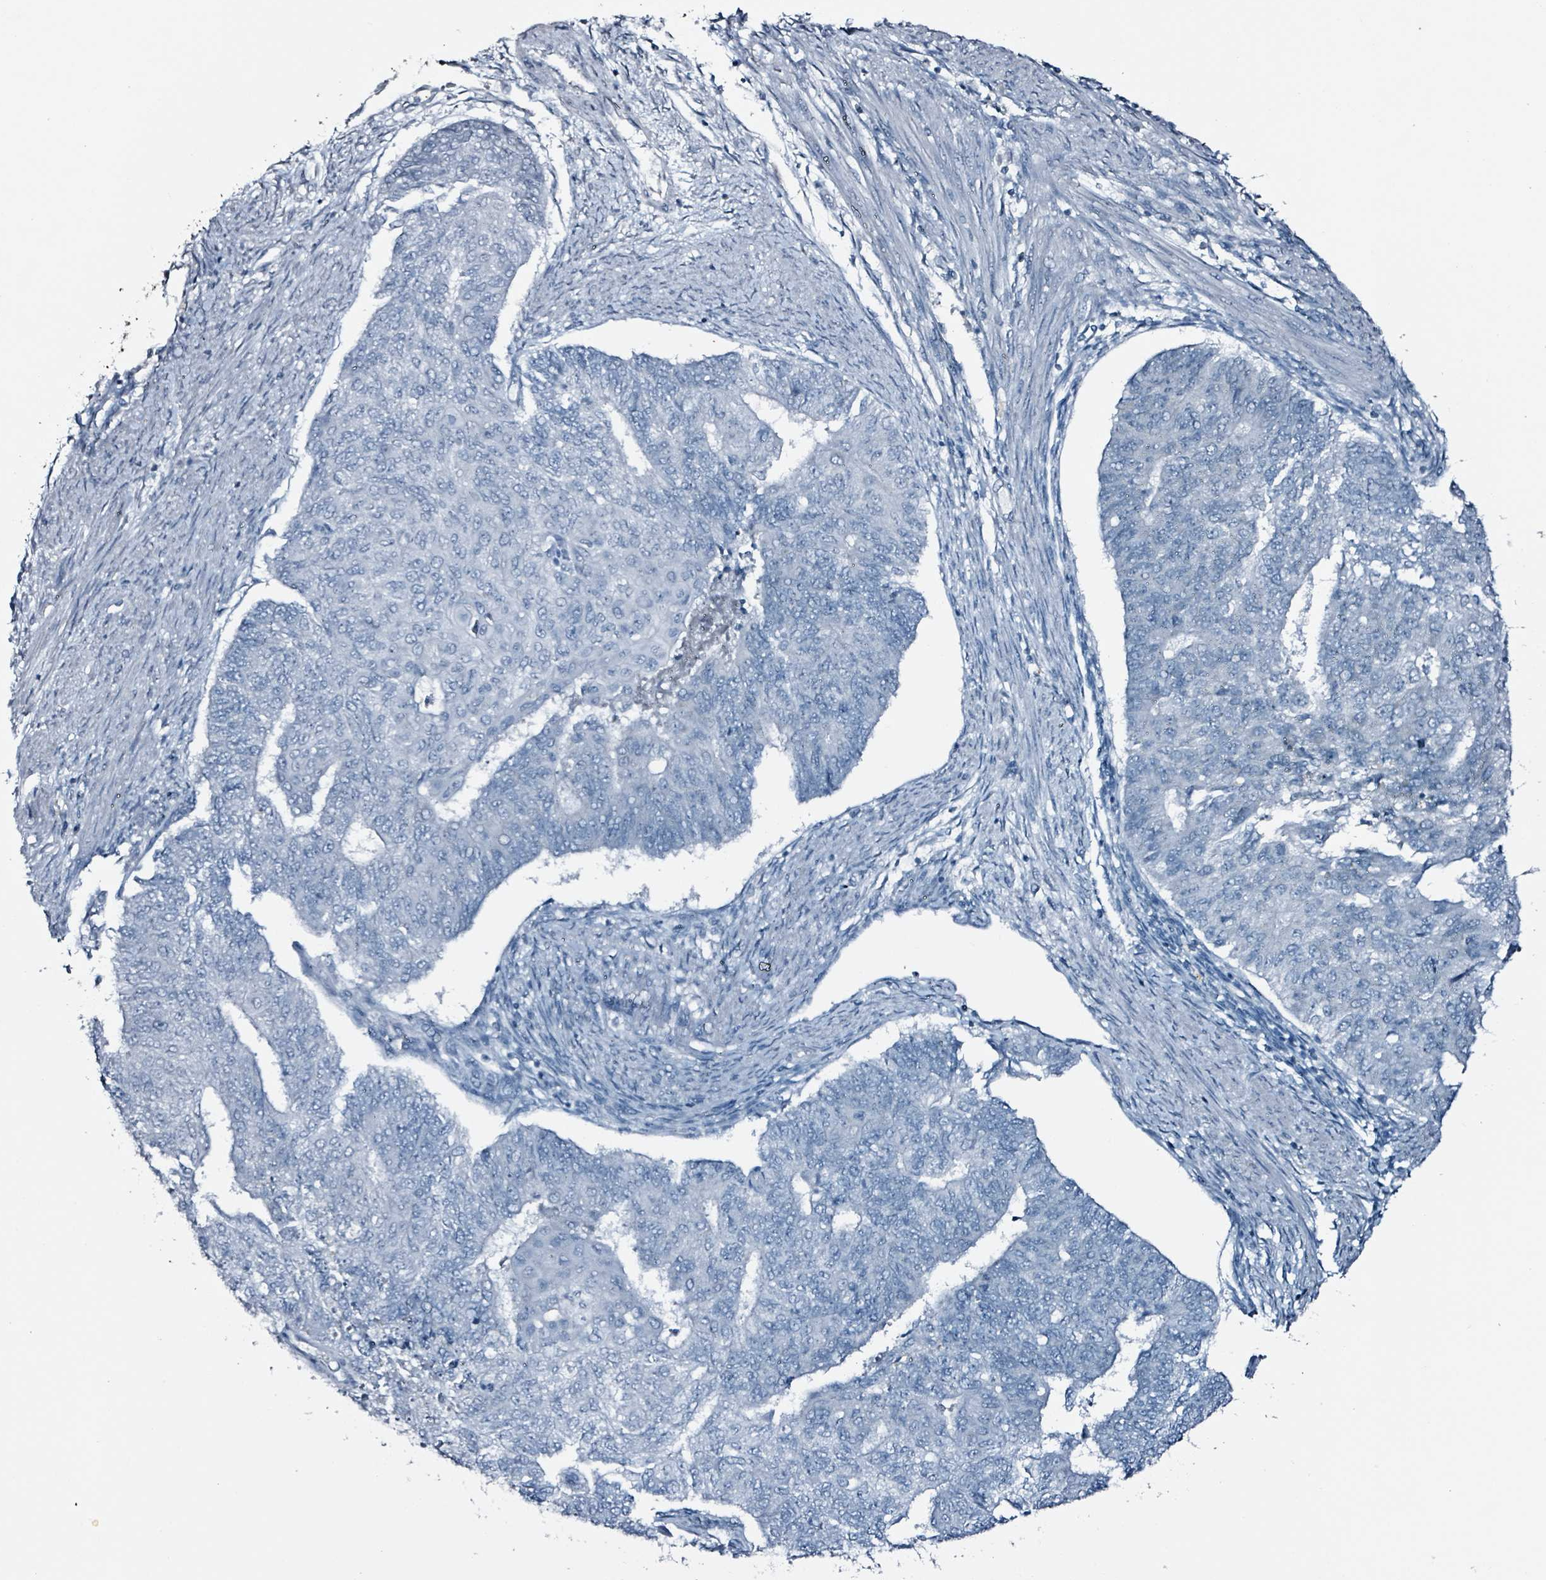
{"staining": {"intensity": "negative", "quantity": "none", "location": "none"}, "tissue": "endometrial cancer", "cell_type": "Tumor cells", "image_type": "cancer", "snomed": [{"axis": "morphology", "description": "Adenocarcinoma, NOS"}, {"axis": "topography", "description": "Endometrium"}], "caption": "Endometrial cancer was stained to show a protein in brown. There is no significant positivity in tumor cells.", "gene": "CA9", "patient": {"sex": "female", "age": 32}}